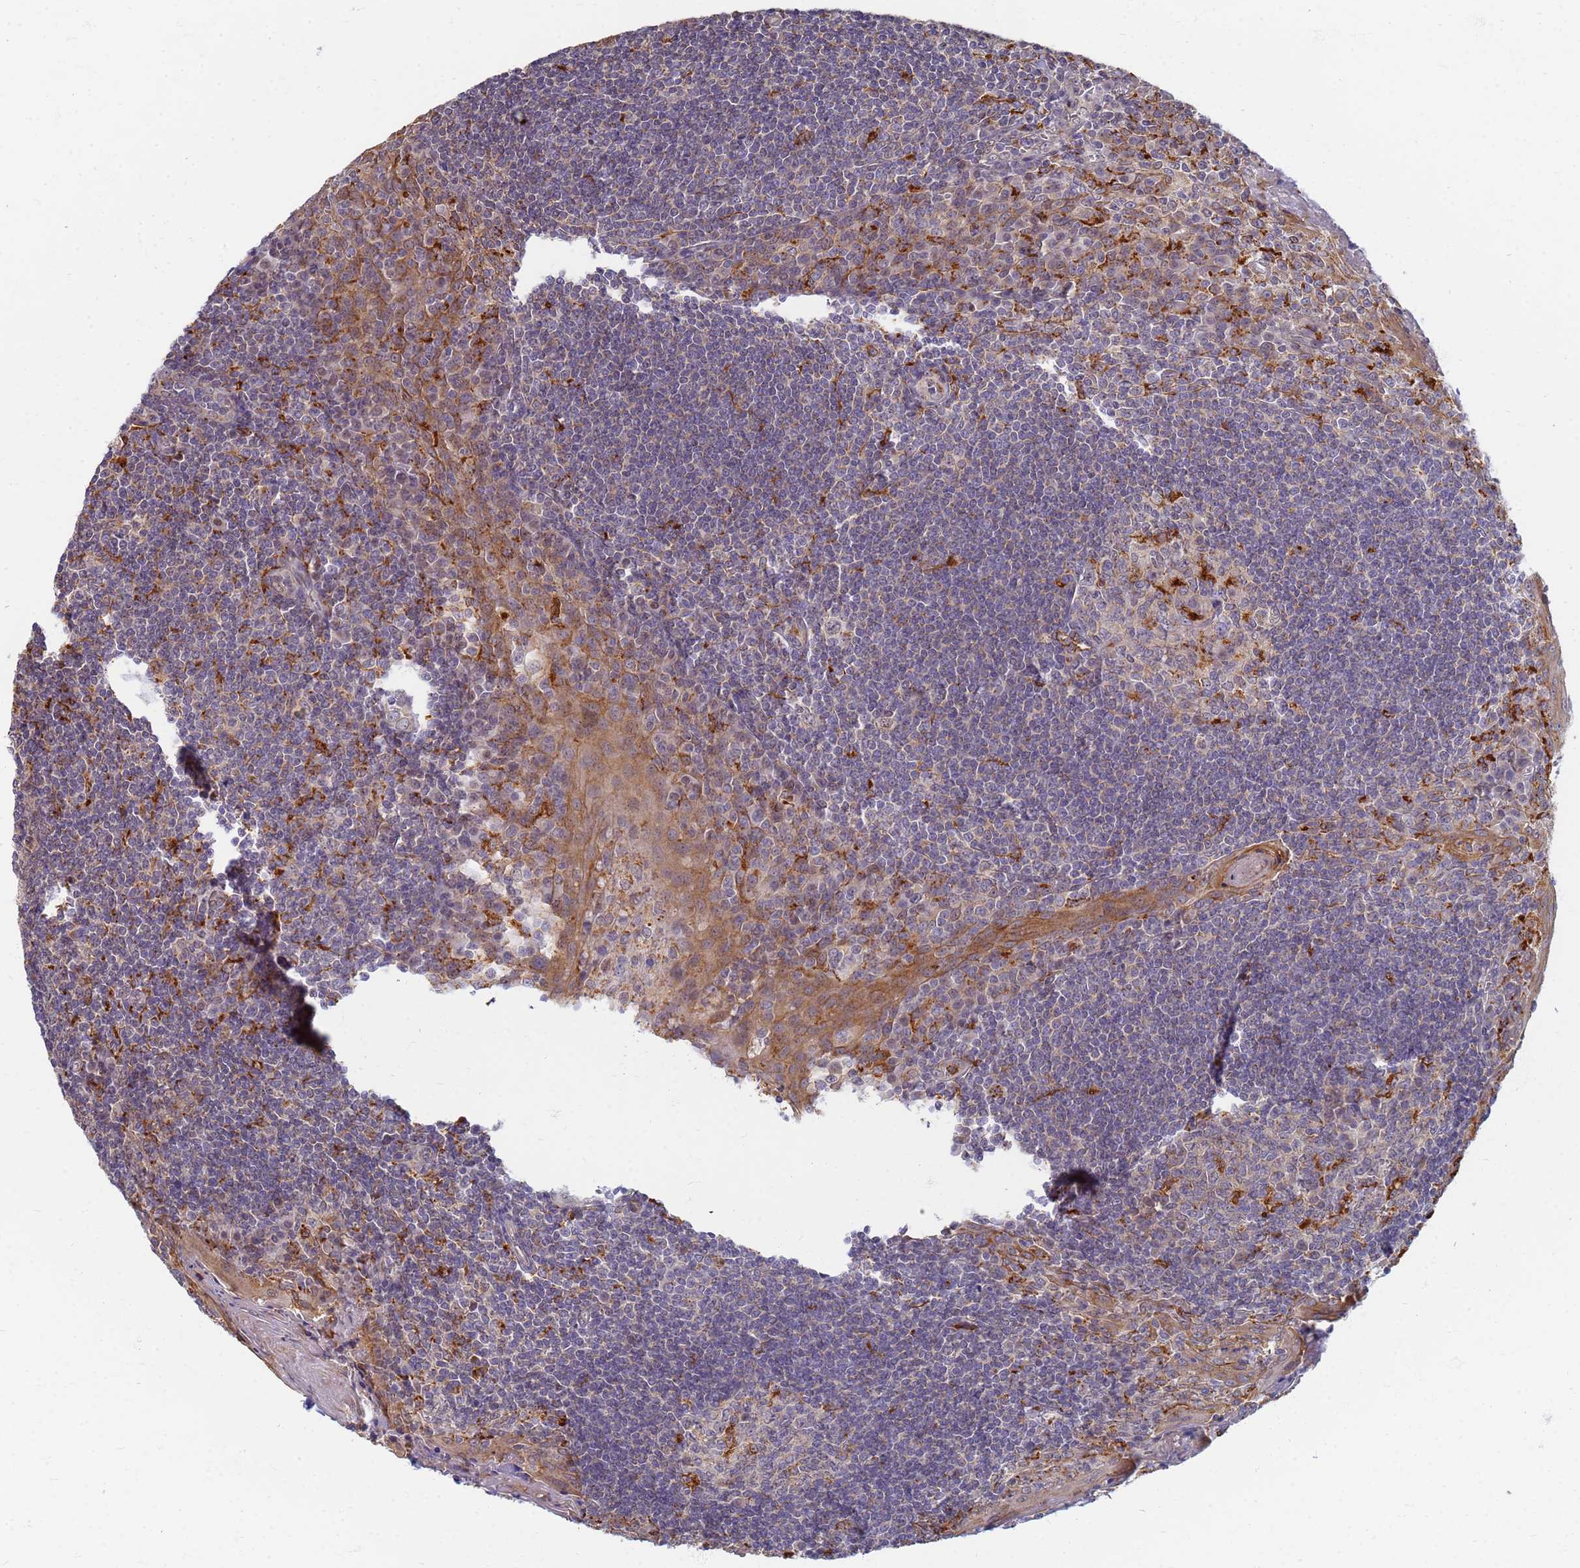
{"staining": {"intensity": "strong", "quantity": "<25%", "location": "cytoplasmic/membranous"}, "tissue": "tonsil", "cell_type": "Germinal center cells", "image_type": "normal", "snomed": [{"axis": "morphology", "description": "Normal tissue, NOS"}, {"axis": "topography", "description": "Tonsil"}], "caption": "Immunohistochemistry of normal tonsil exhibits medium levels of strong cytoplasmic/membranous expression in about <25% of germinal center cells.", "gene": "ATP6V1E1", "patient": {"sex": "male", "age": 27}}